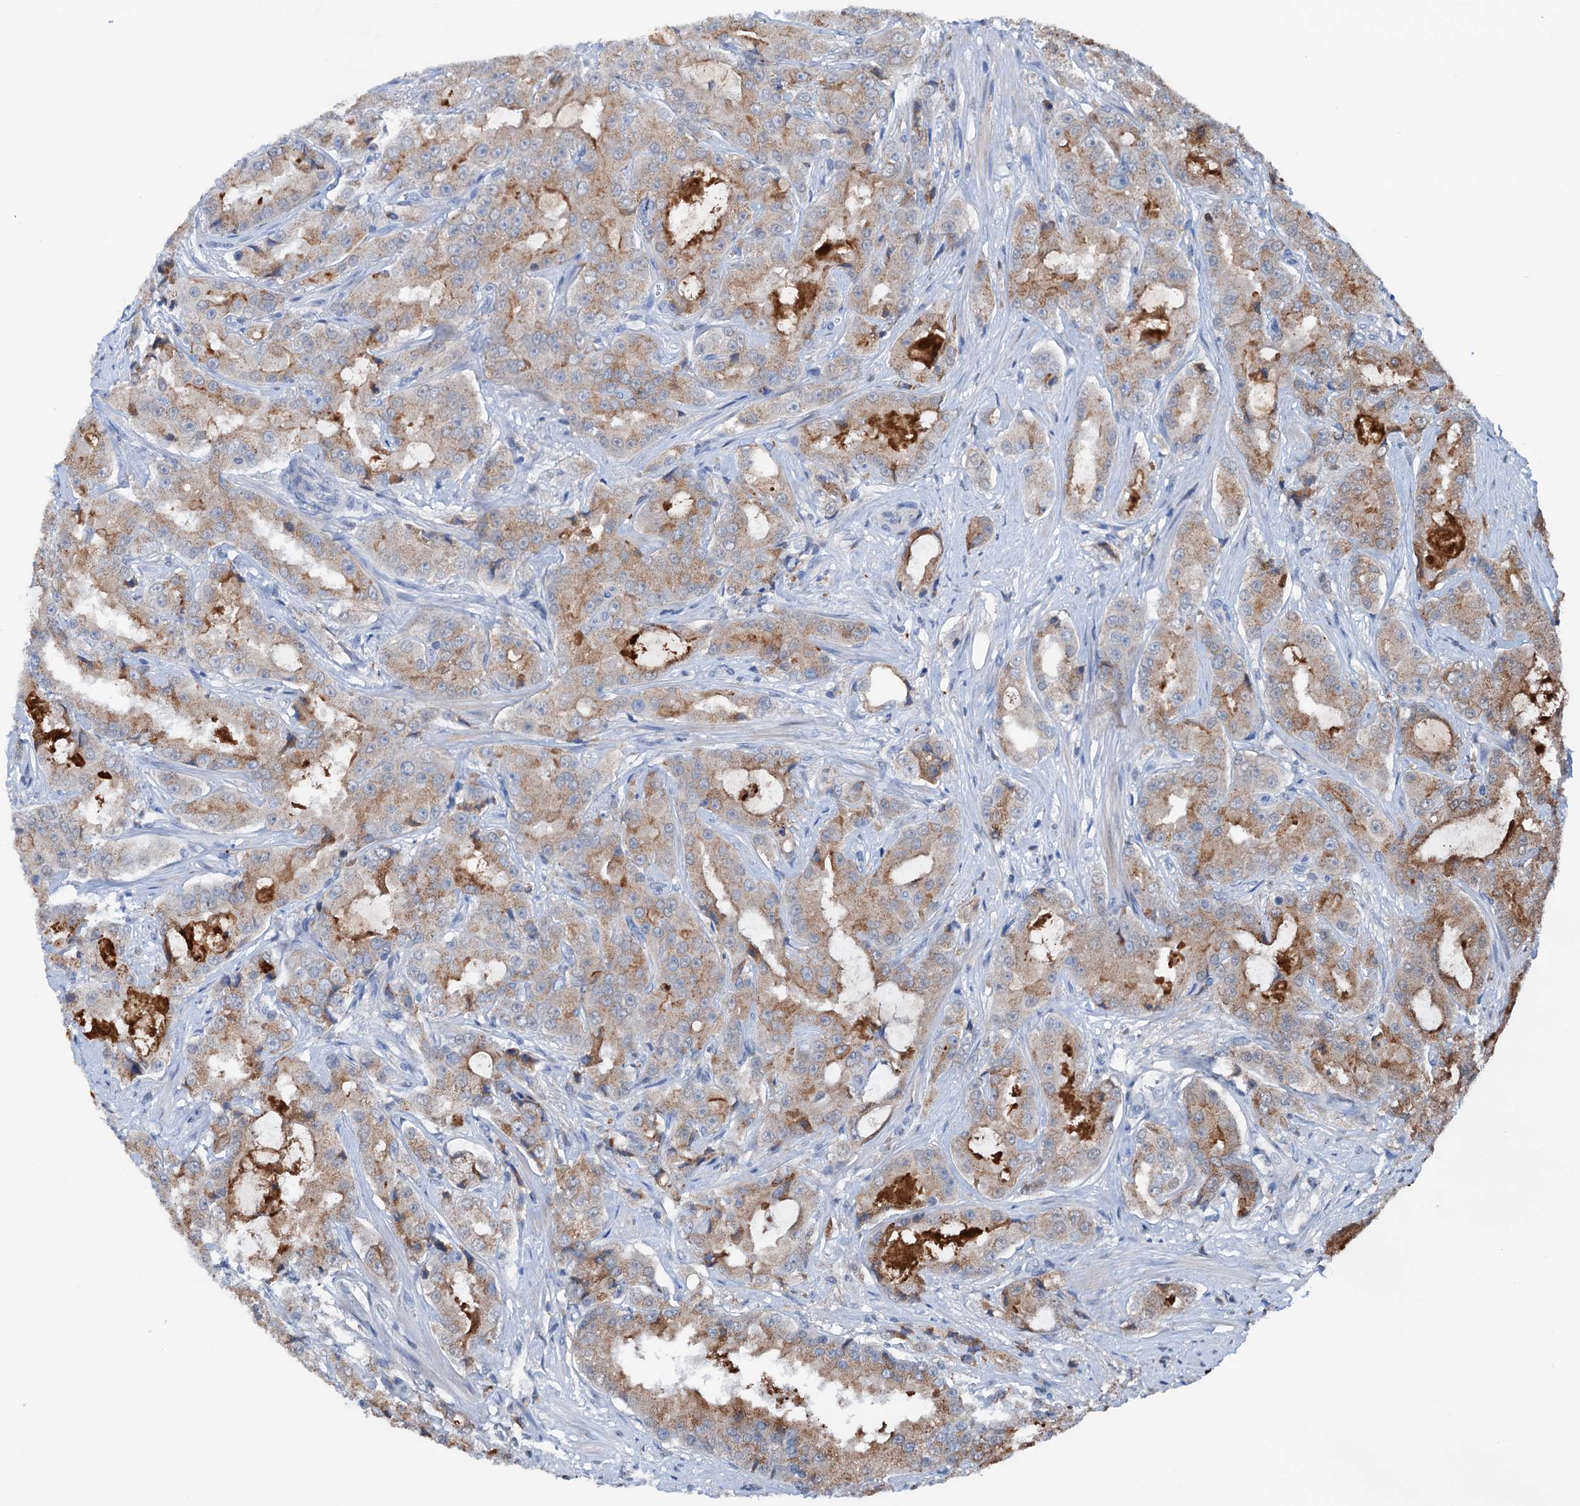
{"staining": {"intensity": "weak", "quantity": ">75%", "location": "cytoplasmic/membranous"}, "tissue": "prostate cancer", "cell_type": "Tumor cells", "image_type": "cancer", "snomed": [{"axis": "morphology", "description": "Adenocarcinoma, High grade"}, {"axis": "topography", "description": "Prostate"}], "caption": "Immunohistochemistry image of human prostate high-grade adenocarcinoma stained for a protein (brown), which shows low levels of weak cytoplasmic/membranous positivity in about >75% of tumor cells.", "gene": "SHLD1", "patient": {"sex": "male", "age": 73}}